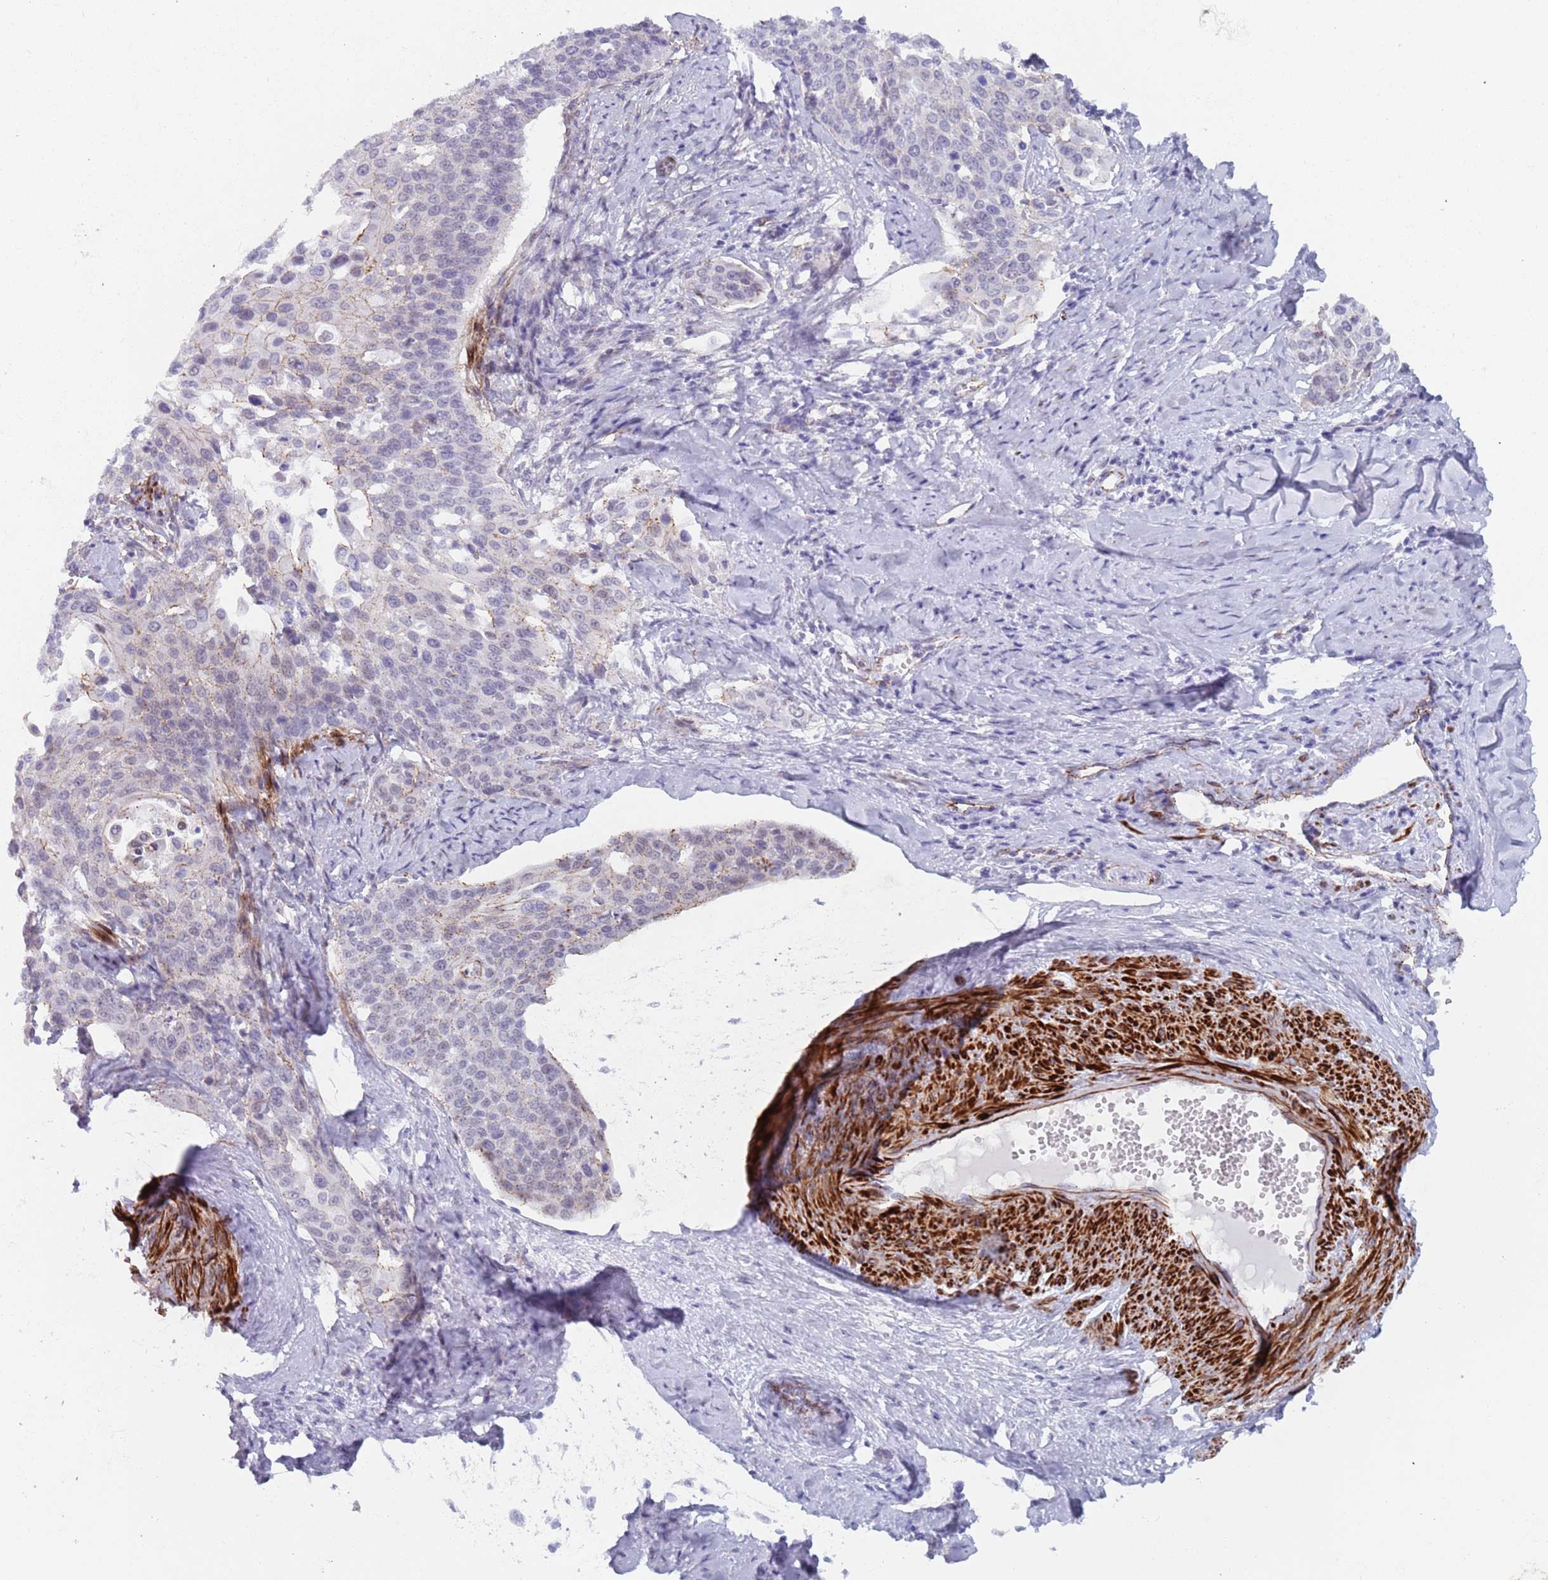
{"staining": {"intensity": "weak", "quantity": "<25%", "location": "cytoplasmic/membranous"}, "tissue": "cervical cancer", "cell_type": "Tumor cells", "image_type": "cancer", "snomed": [{"axis": "morphology", "description": "Squamous cell carcinoma, NOS"}, {"axis": "topography", "description": "Cervix"}], "caption": "DAB (3,3'-diaminobenzidine) immunohistochemical staining of human squamous cell carcinoma (cervical) shows no significant positivity in tumor cells.", "gene": "OR5A2", "patient": {"sex": "female", "age": 44}}